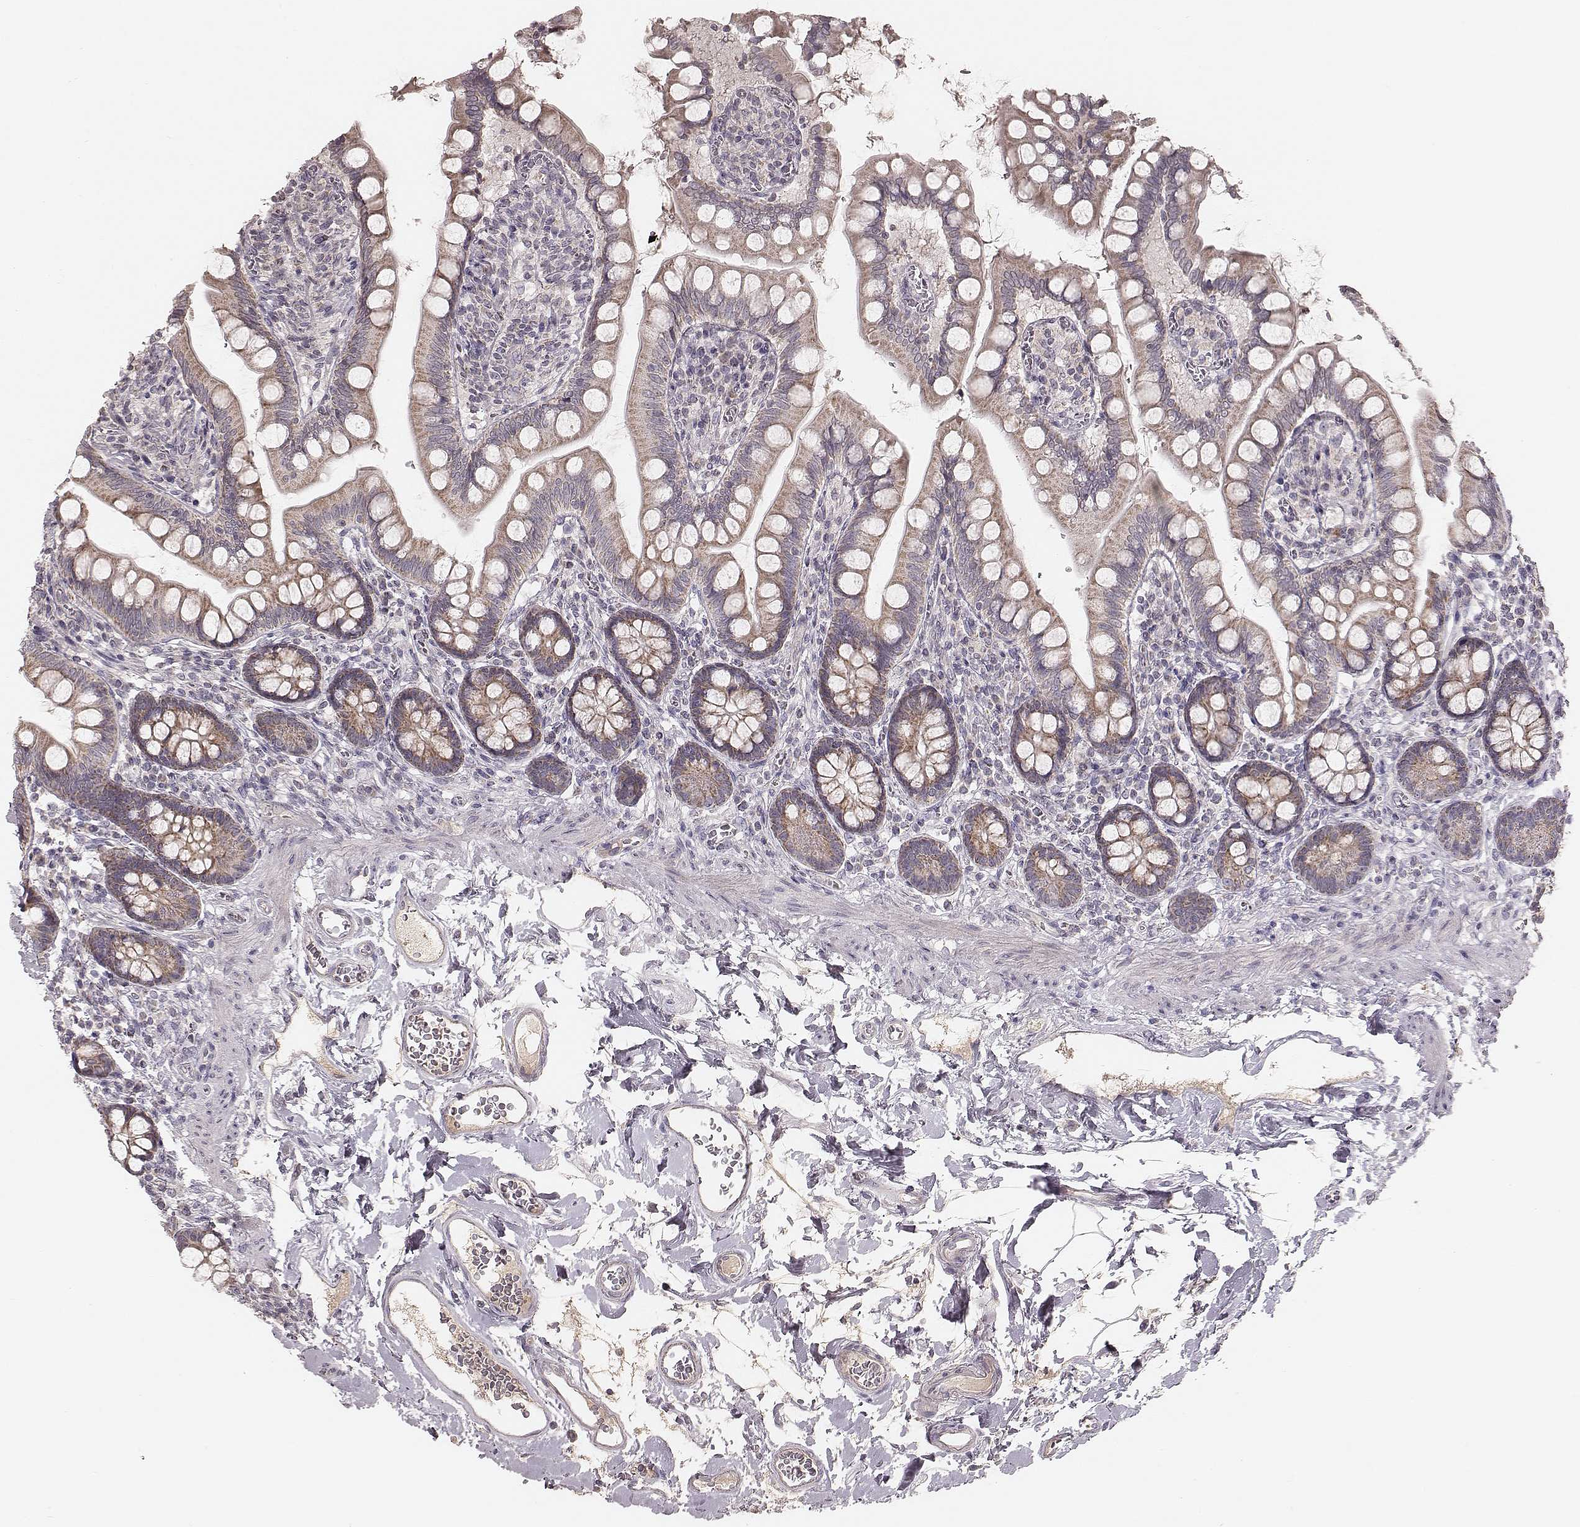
{"staining": {"intensity": "moderate", "quantity": ">75%", "location": "cytoplasmic/membranous"}, "tissue": "small intestine", "cell_type": "Glandular cells", "image_type": "normal", "snomed": [{"axis": "morphology", "description": "Normal tissue, NOS"}, {"axis": "topography", "description": "Small intestine"}], "caption": "Brown immunohistochemical staining in normal small intestine exhibits moderate cytoplasmic/membranous positivity in approximately >75% of glandular cells.", "gene": "MRPS27", "patient": {"sex": "female", "age": 56}}